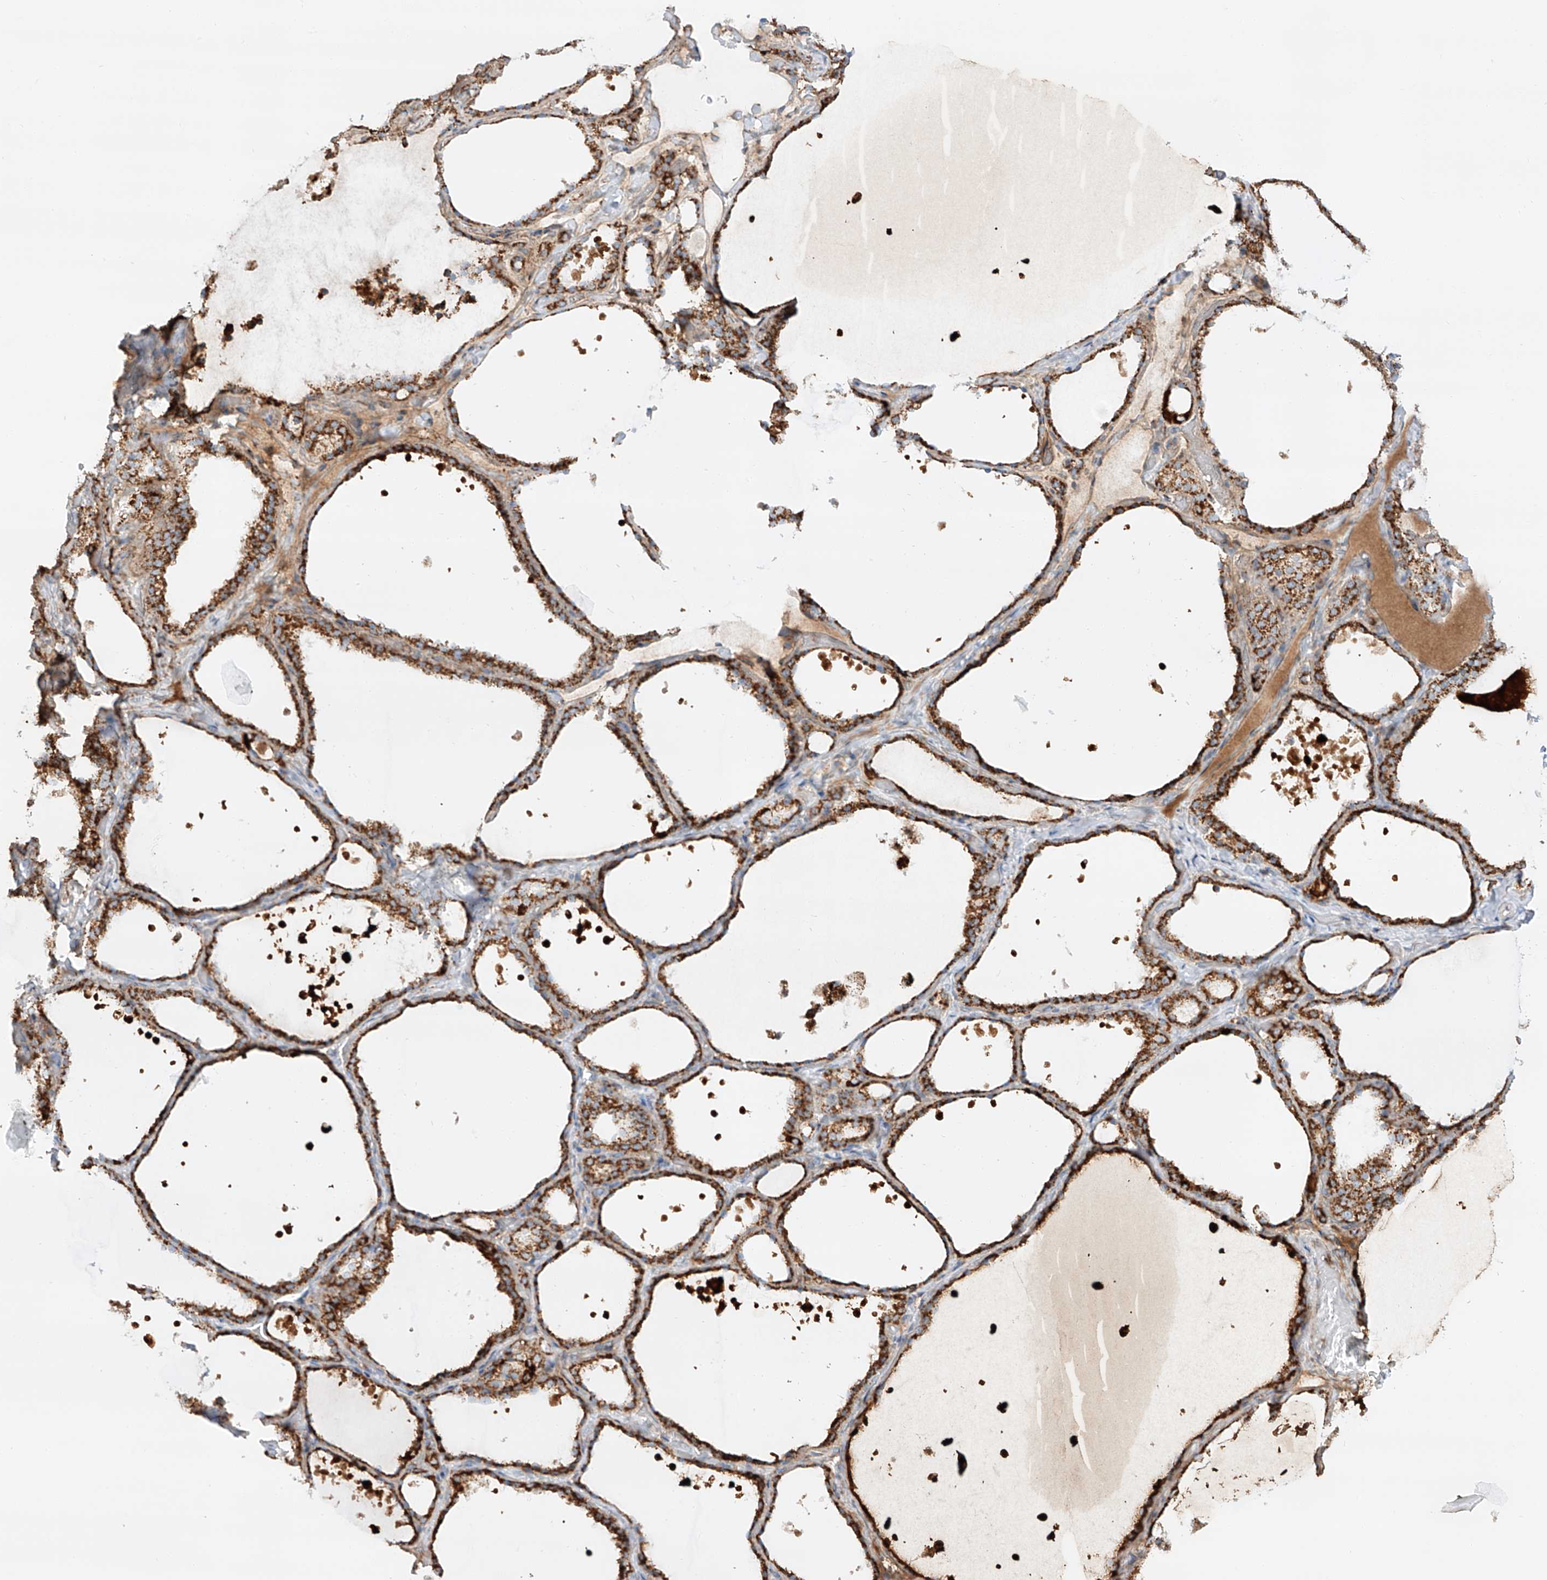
{"staining": {"intensity": "strong", "quantity": ">75%", "location": "cytoplasmic/membranous"}, "tissue": "thyroid gland", "cell_type": "Glandular cells", "image_type": "normal", "snomed": [{"axis": "morphology", "description": "Normal tissue, NOS"}, {"axis": "topography", "description": "Thyroid gland"}], "caption": "Immunohistochemistry (IHC) histopathology image of normal thyroid gland stained for a protein (brown), which shows high levels of strong cytoplasmic/membranous expression in about >75% of glandular cells.", "gene": "TTC27", "patient": {"sex": "female", "age": 44}}